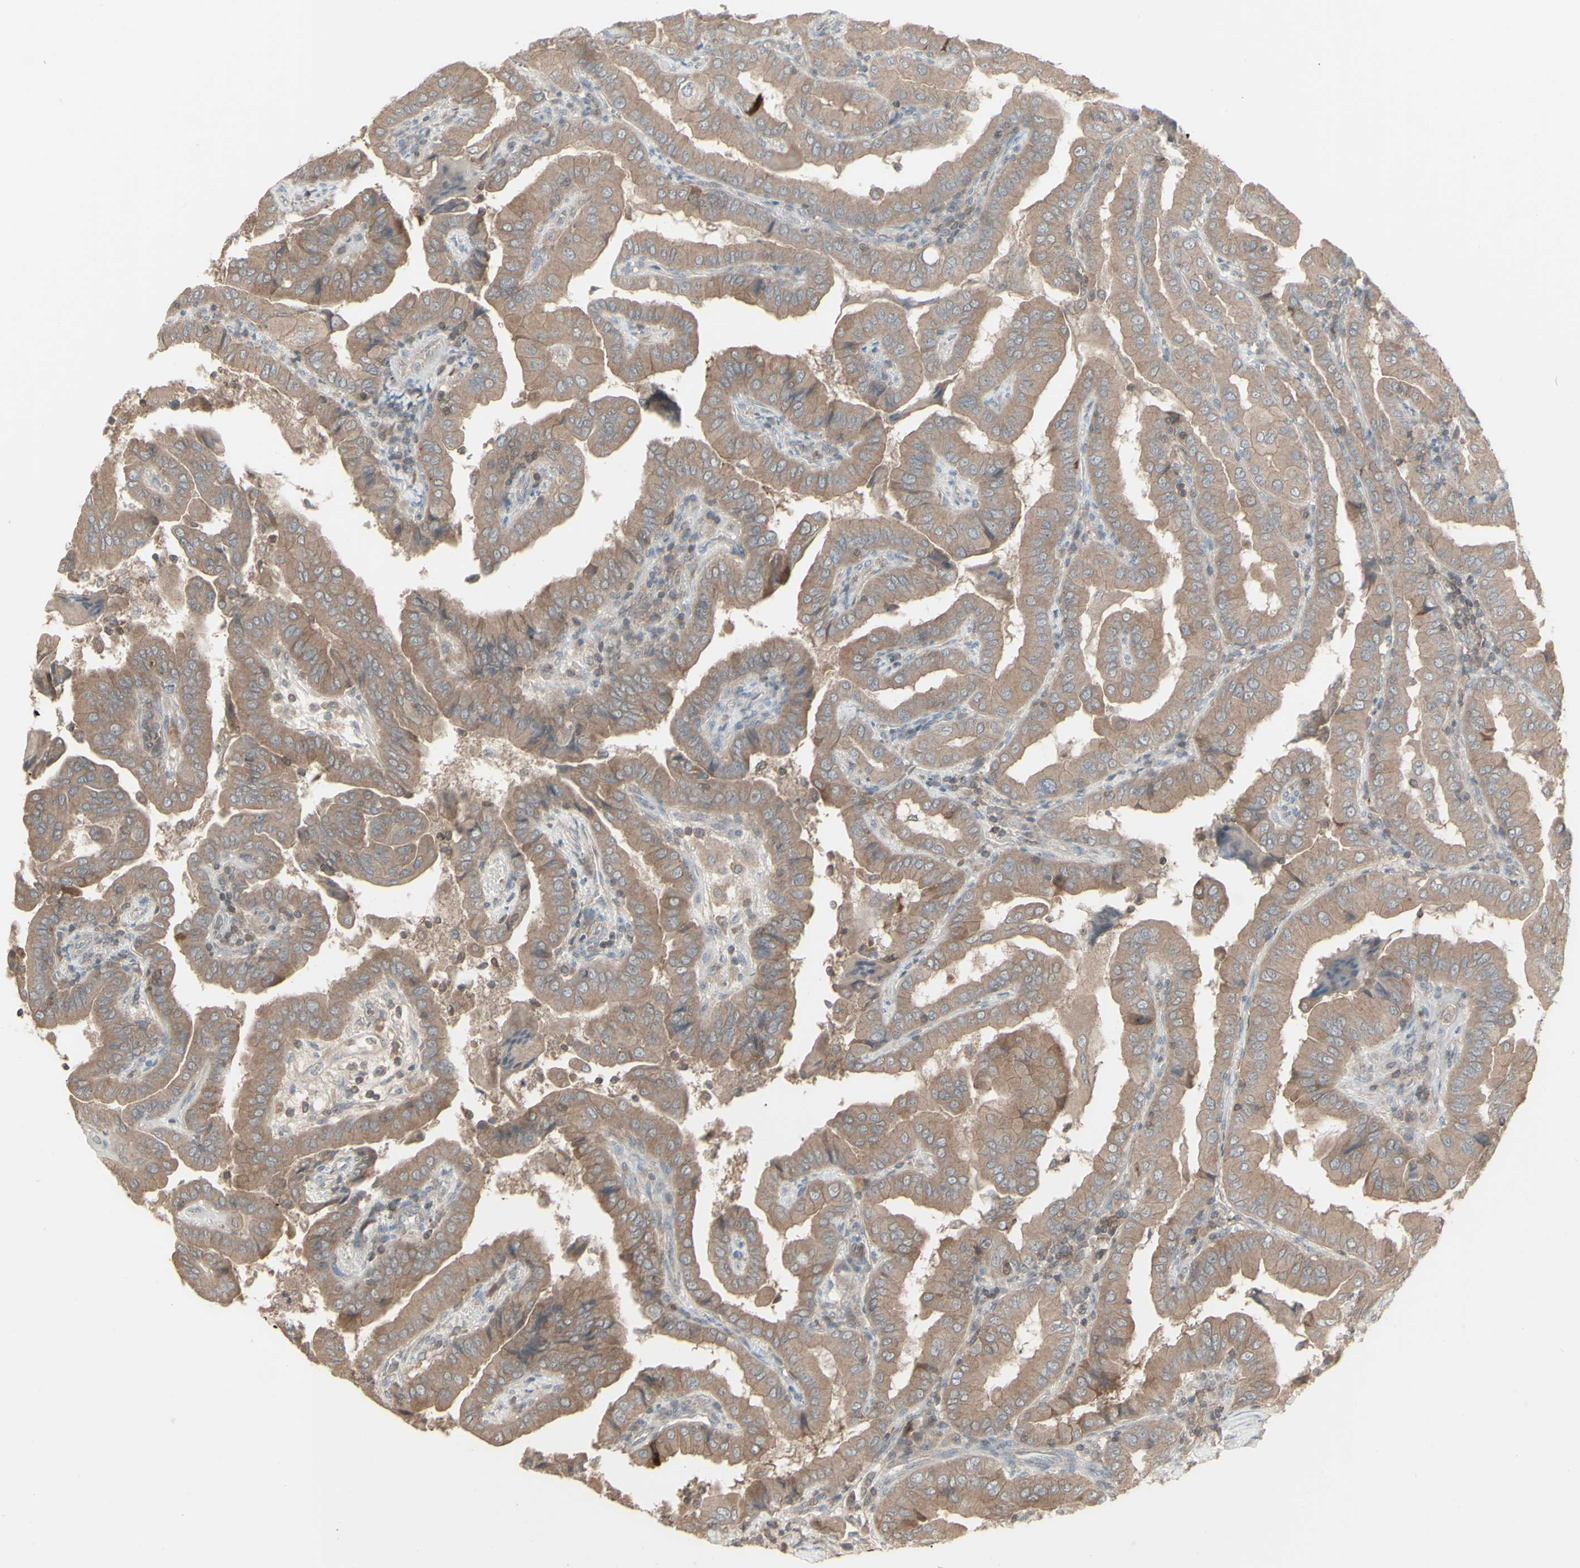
{"staining": {"intensity": "weak", "quantity": ">75%", "location": "cytoplasmic/membranous"}, "tissue": "thyroid cancer", "cell_type": "Tumor cells", "image_type": "cancer", "snomed": [{"axis": "morphology", "description": "Papillary adenocarcinoma, NOS"}, {"axis": "topography", "description": "Thyroid gland"}], "caption": "This is a histology image of immunohistochemistry staining of thyroid cancer, which shows weak positivity in the cytoplasmic/membranous of tumor cells.", "gene": "CSK", "patient": {"sex": "male", "age": 33}}